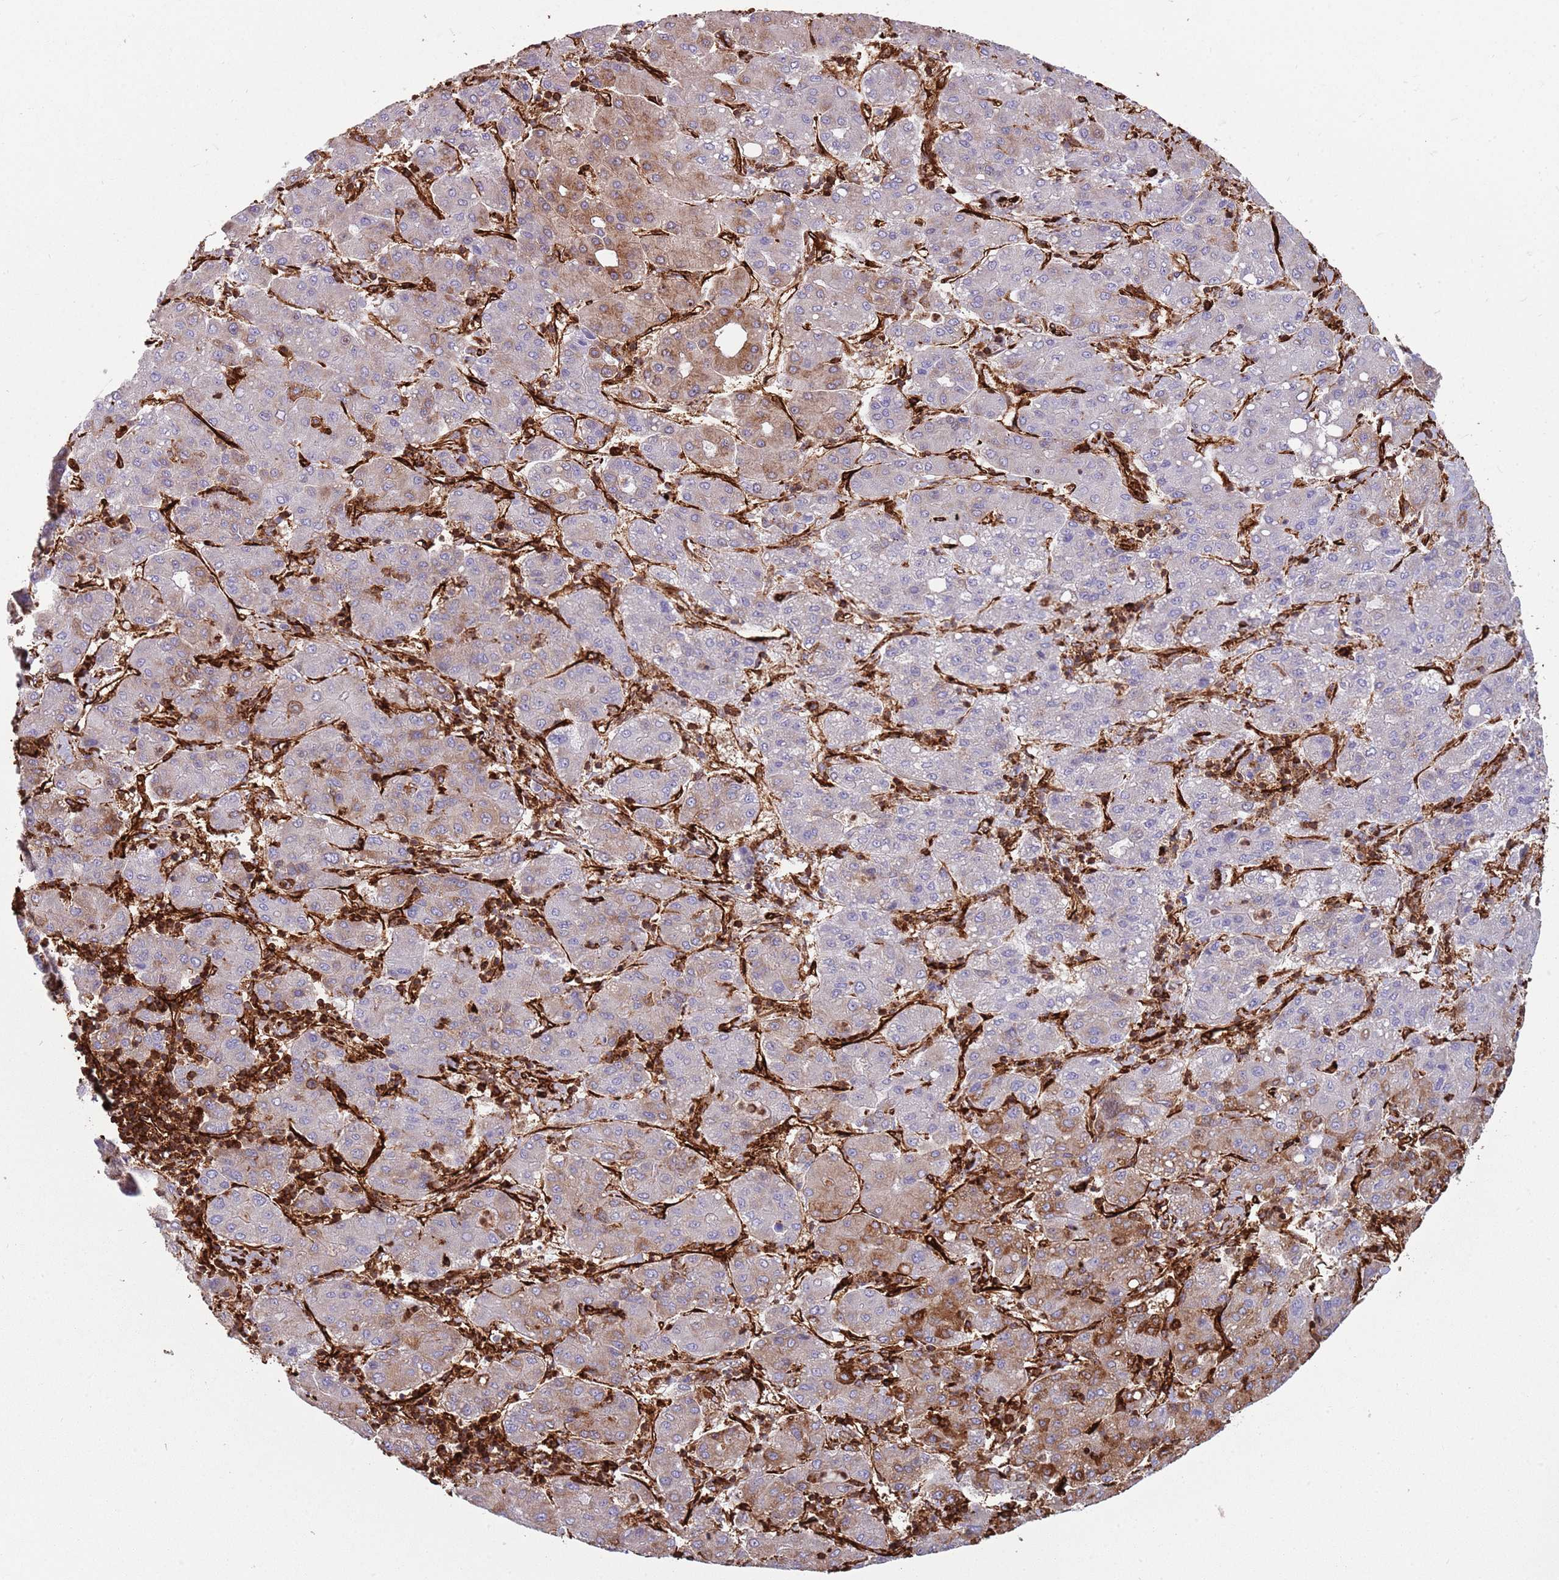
{"staining": {"intensity": "moderate", "quantity": "25%-75%", "location": "cytoplasmic/membranous"}, "tissue": "liver cancer", "cell_type": "Tumor cells", "image_type": "cancer", "snomed": [{"axis": "morphology", "description": "Carcinoma, Hepatocellular, NOS"}, {"axis": "topography", "description": "Liver"}], "caption": "Immunohistochemistry (IHC) (DAB) staining of human liver cancer (hepatocellular carcinoma) displays moderate cytoplasmic/membranous protein positivity in about 25%-75% of tumor cells. The protein of interest is shown in brown color, while the nuclei are stained blue.", "gene": "KBTBD7", "patient": {"sex": "male", "age": 65}}